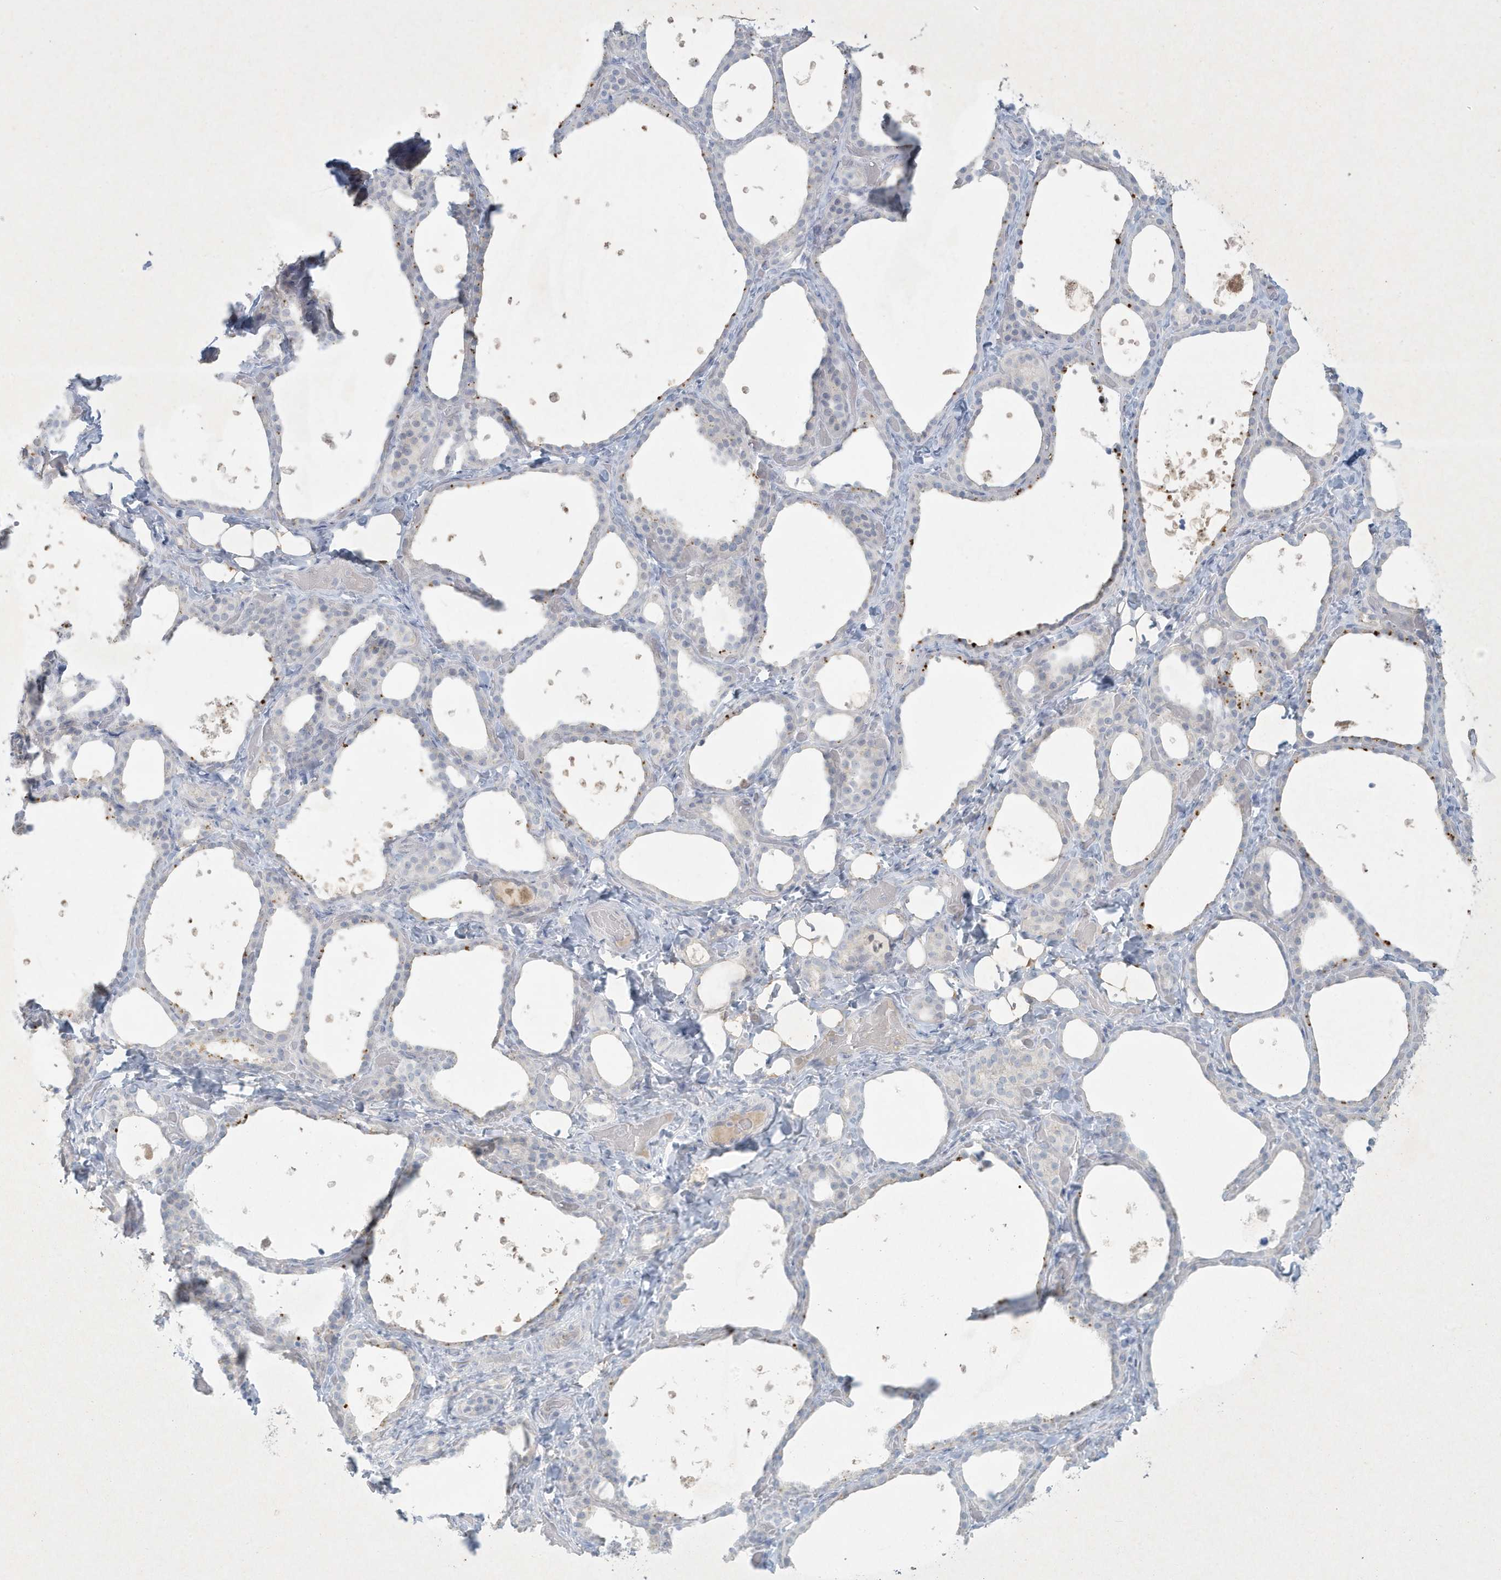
{"staining": {"intensity": "negative", "quantity": "none", "location": "none"}, "tissue": "thyroid gland", "cell_type": "Glandular cells", "image_type": "normal", "snomed": [{"axis": "morphology", "description": "Normal tissue, NOS"}, {"axis": "topography", "description": "Thyroid gland"}], "caption": "Glandular cells are negative for brown protein staining in benign thyroid gland.", "gene": "CCDC24", "patient": {"sex": "female", "age": 44}}